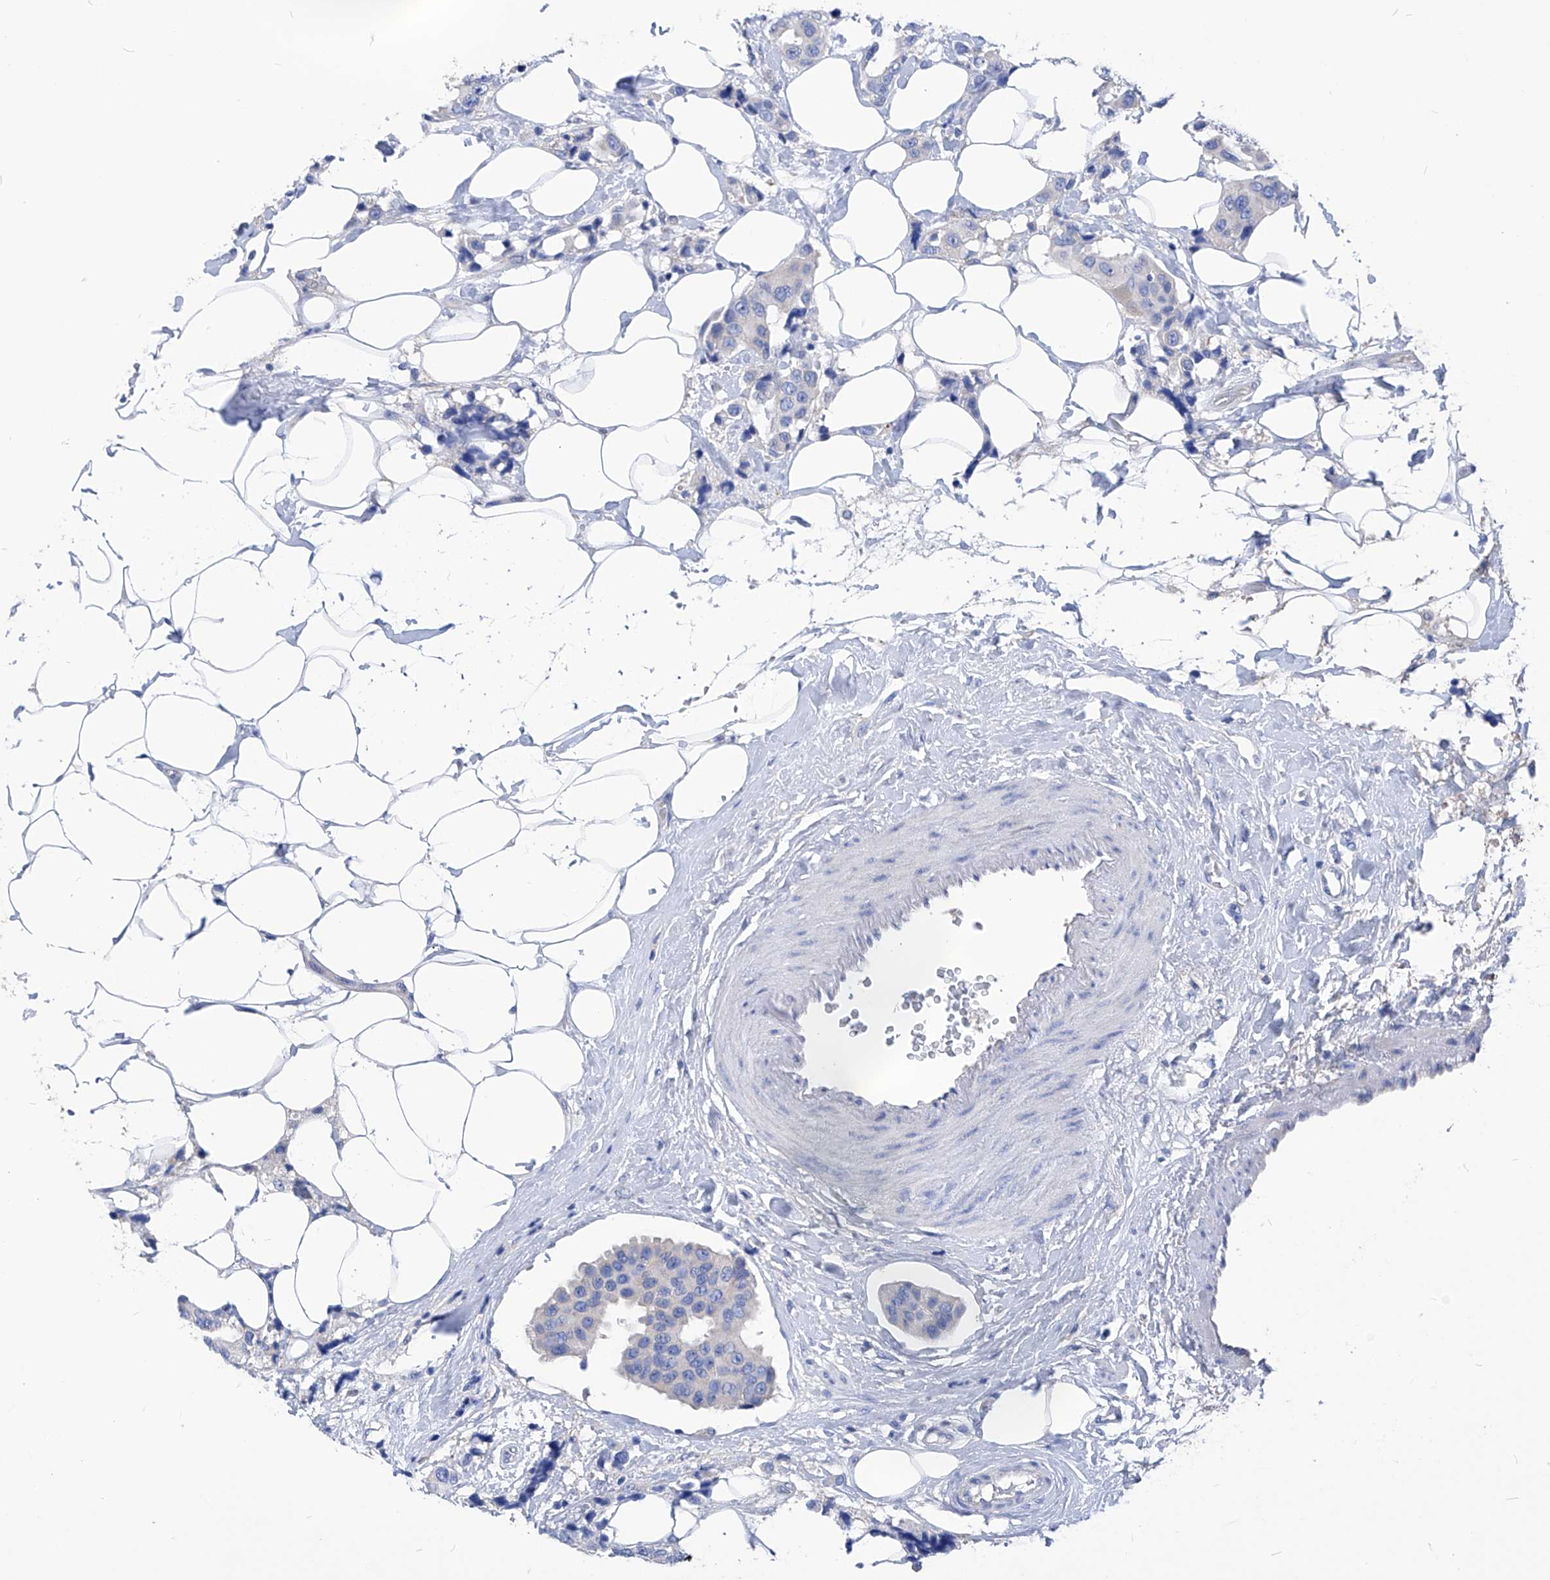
{"staining": {"intensity": "negative", "quantity": "none", "location": "none"}, "tissue": "breast cancer", "cell_type": "Tumor cells", "image_type": "cancer", "snomed": [{"axis": "morphology", "description": "Normal tissue, NOS"}, {"axis": "morphology", "description": "Duct carcinoma"}, {"axis": "topography", "description": "Breast"}], "caption": "This is an immunohistochemistry (IHC) image of human infiltrating ductal carcinoma (breast). There is no staining in tumor cells.", "gene": "XPNPEP1", "patient": {"sex": "female", "age": 39}}